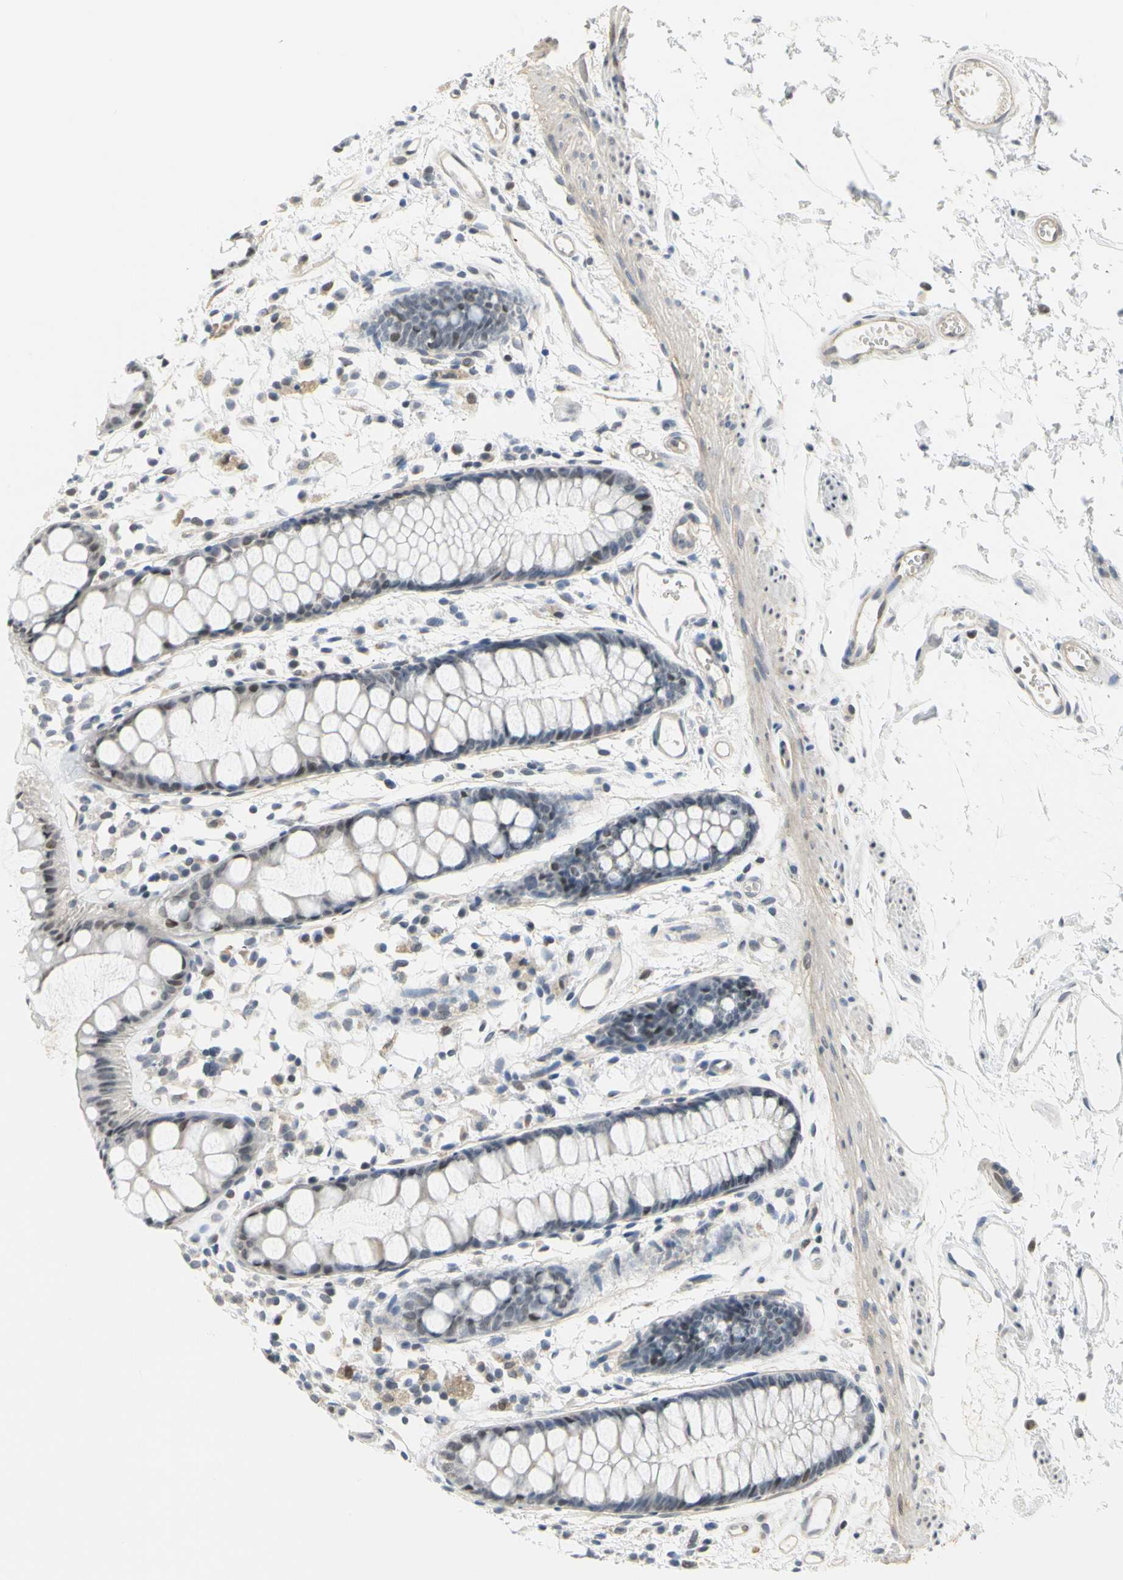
{"staining": {"intensity": "moderate", "quantity": "<25%", "location": "nuclear"}, "tissue": "rectum", "cell_type": "Glandular cells", "image_type": "normal", "snomed": [{"axis": "morphology", "description": "Normal tissue, NOS"}, {"axis": "topography", "description": "Rectum"}], "caption": "IHC photomicrograph of benign human rectum stained for a protein (brown), which shows low levels of moderate nuclear positivity in about <25% of glandular cells.", "gene": "IMPG2", "patient": {"sex": "female", "age": 66}}